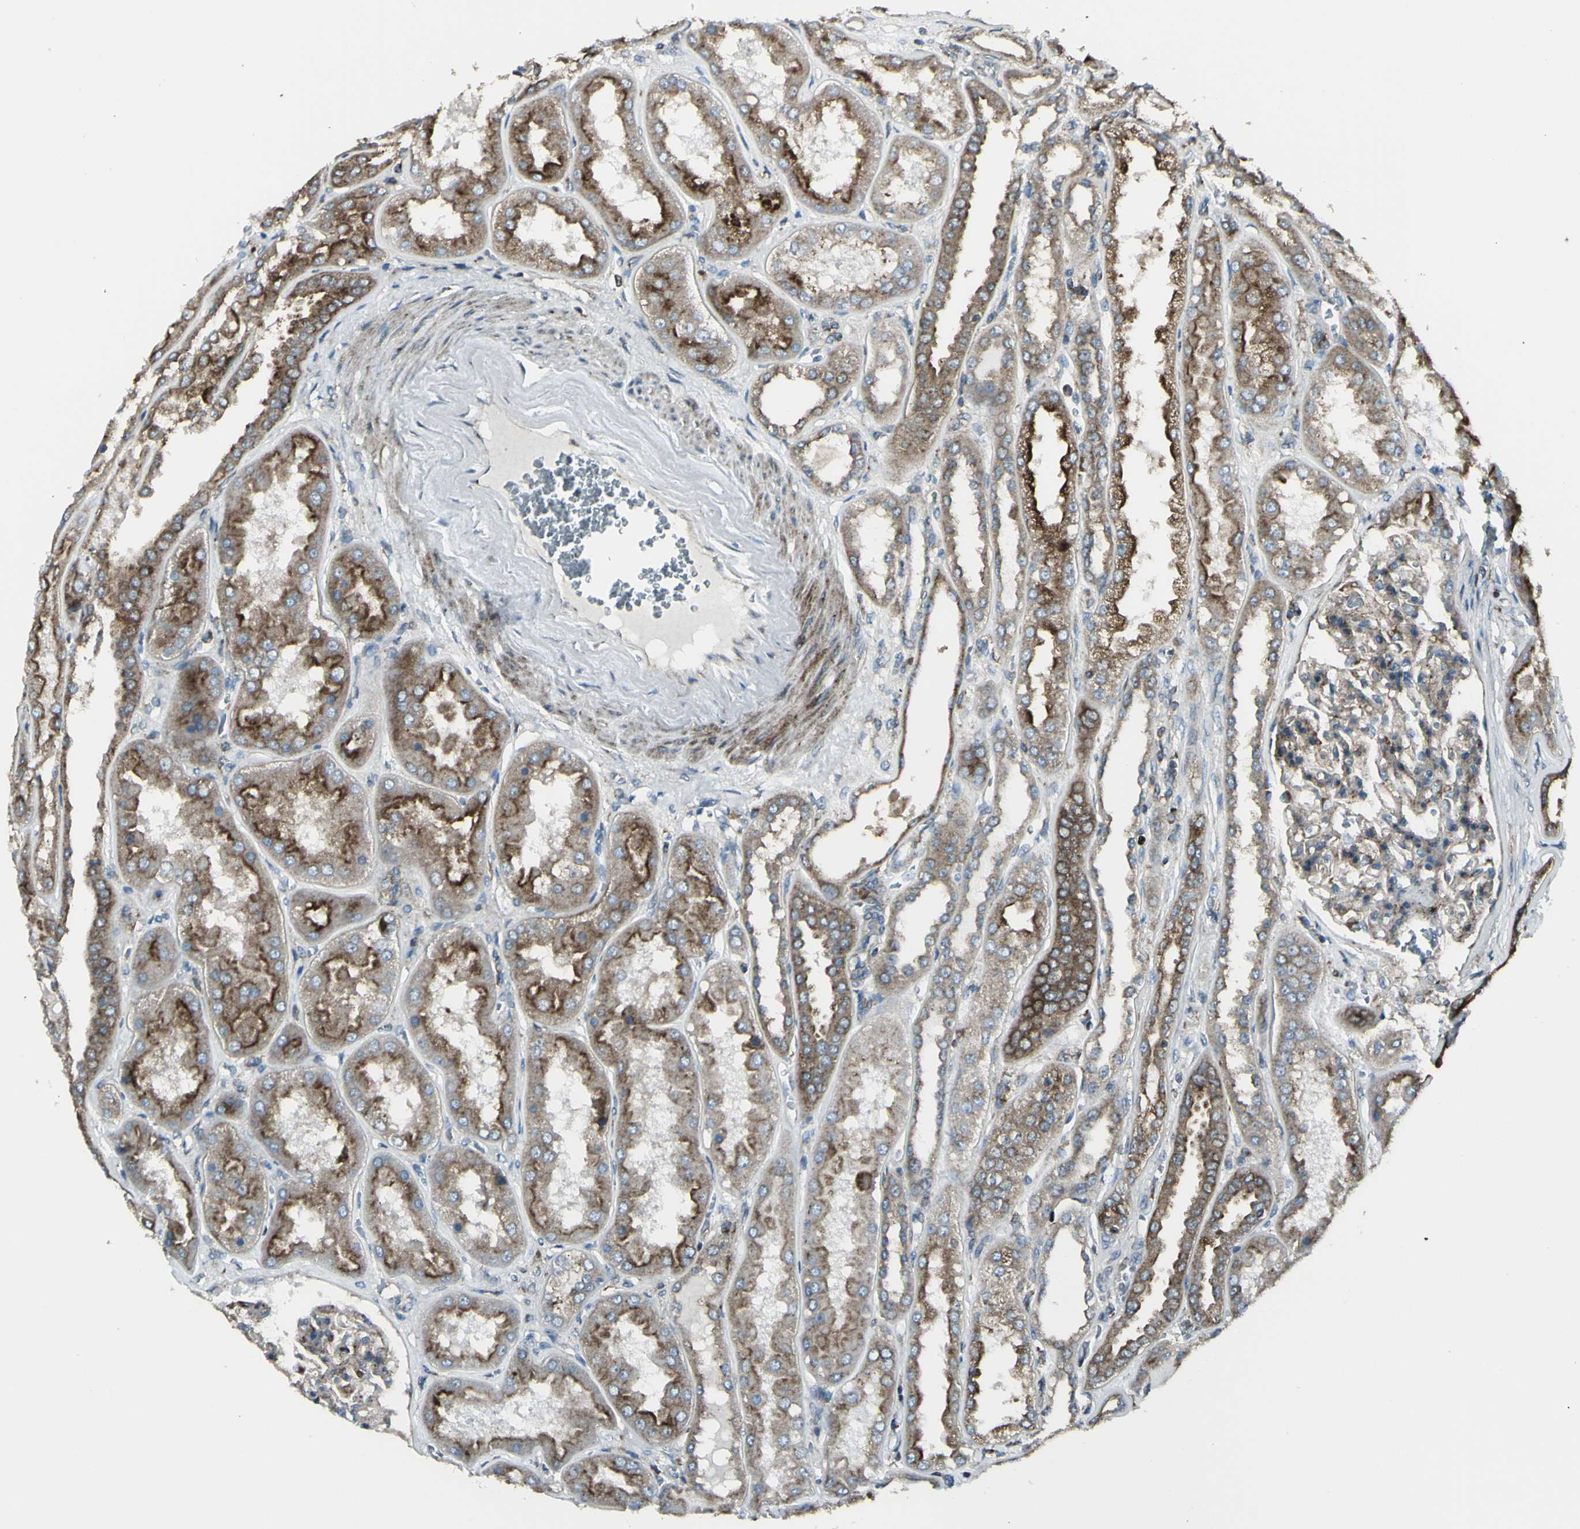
{"staining": {"intensity": "moderate", "quantity": ">75%", "location": "cytoplasmic/membranous"}, "tissue": "kidney", "cell_type": "Cells in glomeruli", "image_type": "normal", "snomed": [{"axis": "morphology", "description": "Normal tissue, NOS"}, {"axis": "topography", "description": "Kidney"}], "caption": "Protein staining demonstrates moderate cytoplasmic/membranous expression in approximately >75% of cells in glomeruli in benign kidney.", "gene": "NAPA", "patient": {"sex": "female", "age": 56}}